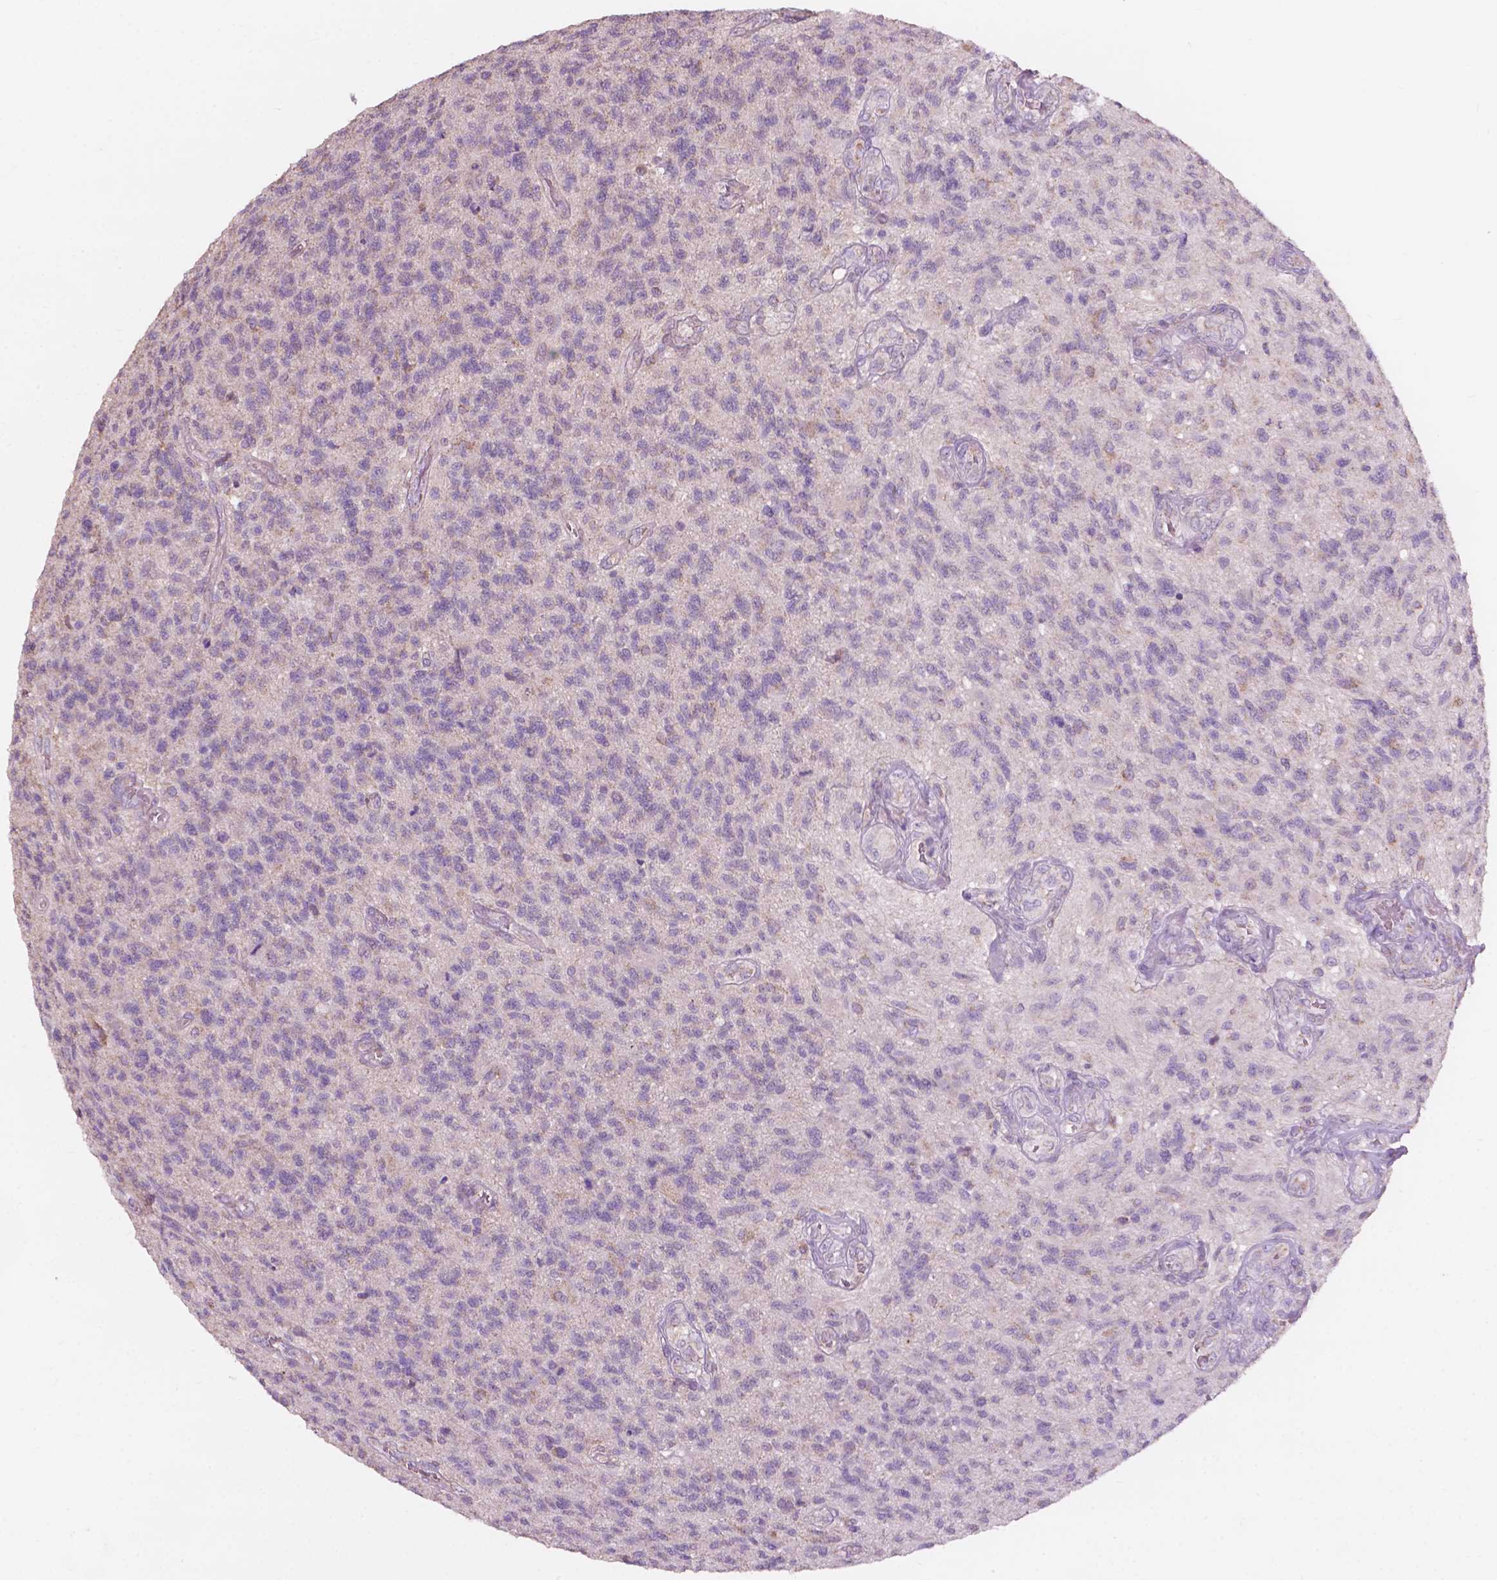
{"staining": {"intensity": "negative", "quantity": "none", "location": "none"}, "tissue": "glioma", "cell_type": "Tumor cells", "image_type": "cancer", "snomed": [{"axis": "morphology", "description": "Glioma, malignant, High grade"}, {"axis": "topography", "description": "Brain"}], "caption": "Tumor cells are negative for brown protein staining in glioma.", "gene": "NDUFS1", "patient": {"sex": "male", "age": 56}}